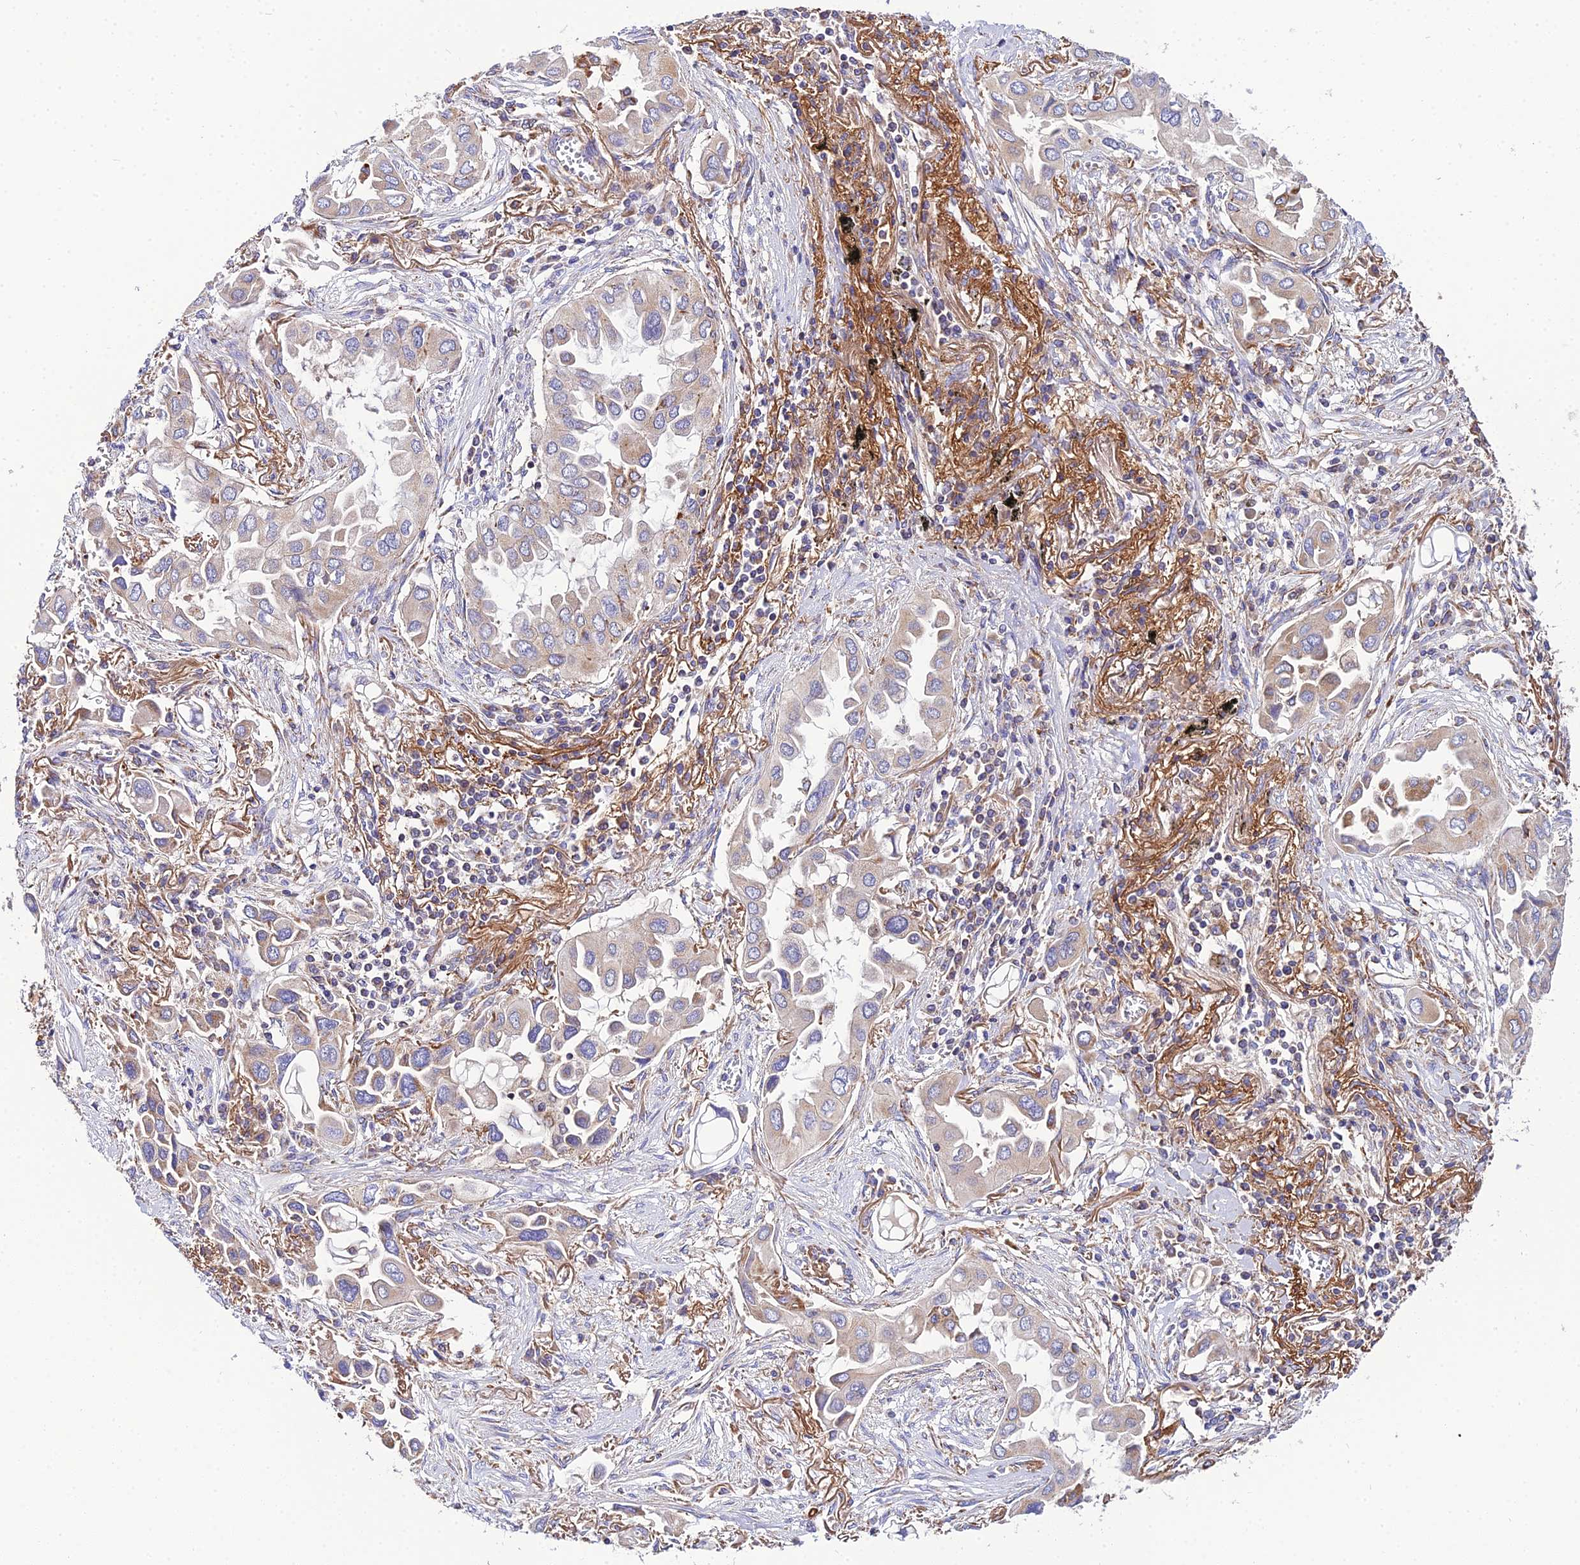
{"staining": {"intensity": "weak", "quantity": "25%-75%", "location": "cytoplasmic/membranous"}, "tissue": "lung cancer", "cell_type": "Tumor cells", "image_type": "cancer", "snomed": [{"axis": "morphology", "description": "Adenocarcinoma, NOS"}, {"axis": "topography", "description": "Lung"}], "caption": "IHC of lung cancer (adenocarcinoma) demonstrates low levels of weak cytoplasmic/membranous staining in about 25%-75% of tumor cells. (brown staining indicates protein expression, while blue staining denotes nuclei).", "gene": "NIPSNAP3A", "patient": {"sex": "female", "age": 76}}